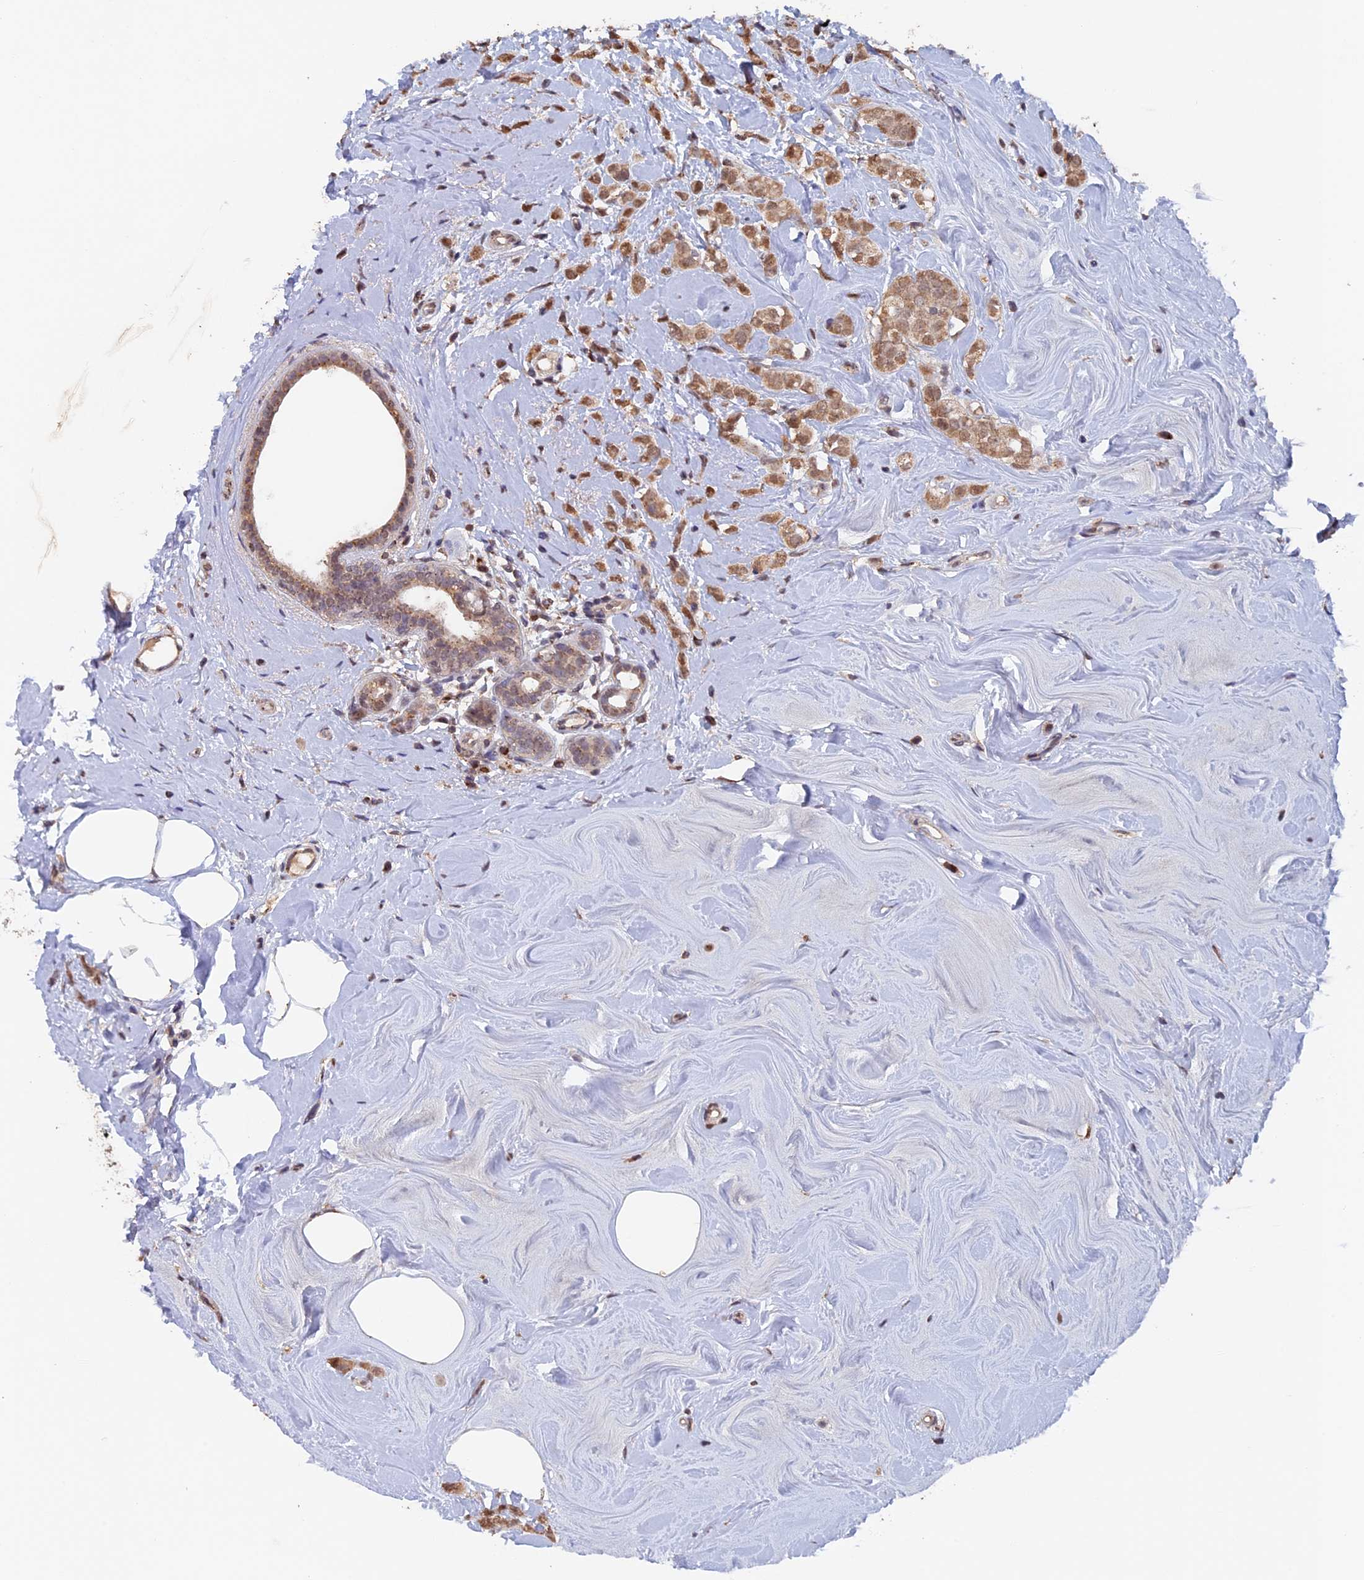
{"staining": {"intensity": "moderate", "quantity": ">75%", "location": "cytoplasmic/membranous,nuclear"}, "tissue": "breast cancer", "cell_type": "Tumor cells", "image_type": "cancer", "snomed": [{"axis": "morphology", "description": "Lobular carcinoma"}, {"axis": "topography", "description": "Breast"}], "caption": "Breast cancer tissue demonstrates moderate cytoplasmic/membranous and nuclear expression in approximately >75% of tumor cells, visualized by immunohistochemistry.", "gene": "PIGQ", "patient": {"sex": "female", "age": 47}}